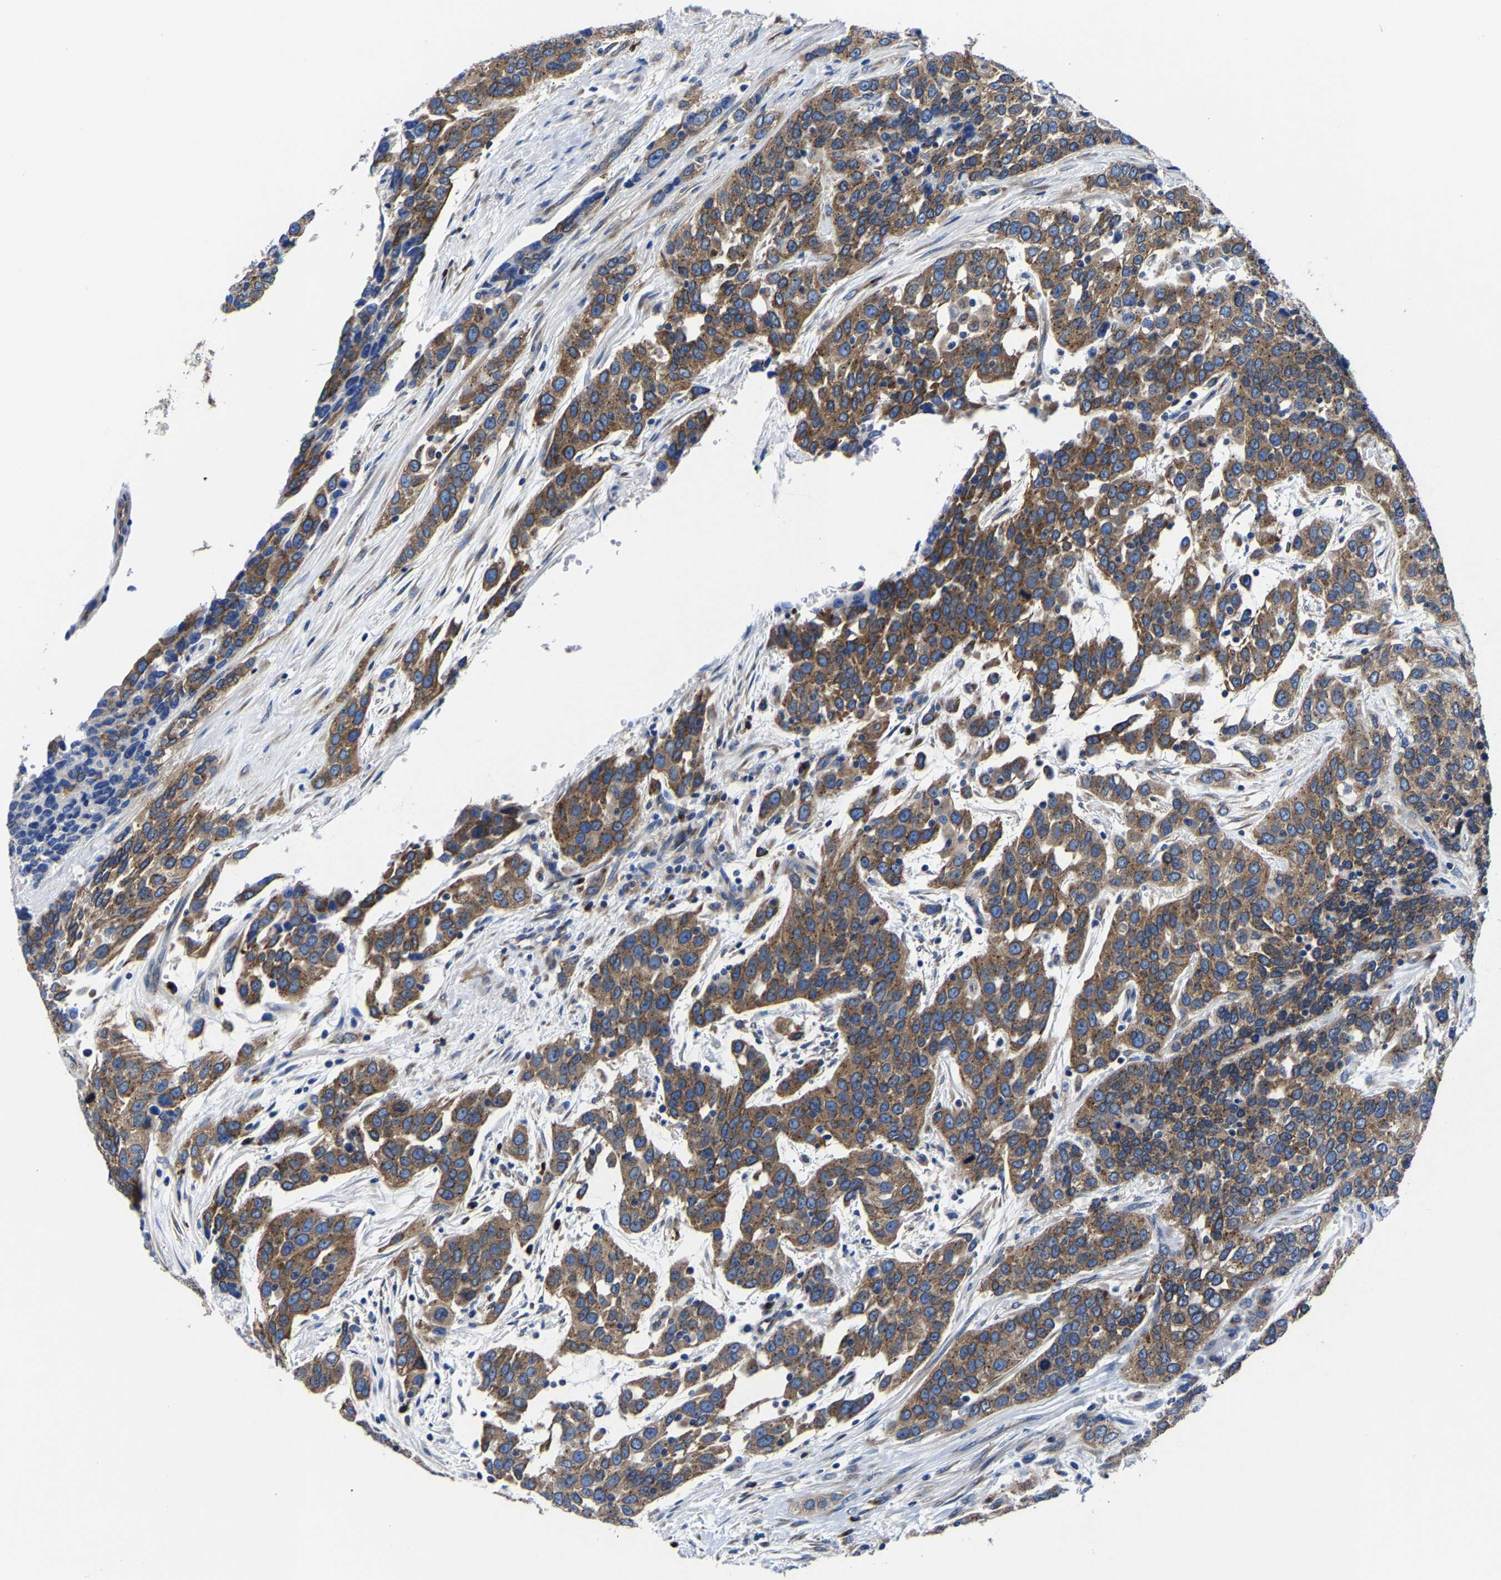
{"staining": {"intensity": "moderate", "quantity": ">75%", "location": "cytoplasmic/membranous"}, "tissue": "urothelial cancer", "cell_type": "Tumor cells", "image_type": "cancer", "snomed": [{"axis": "morphology", "description": "Urothelial carcinoma, High grade"}, {"axis": "topography", "description": "Urinary bladder"}], "caption": "Moderate cytoplasmic/membranous protein positivity is seen in approximately >75% of tumor cells in urothelial cancer.", "gene": "EBAG9", "patient": {"sex": "female", "age": 80}}